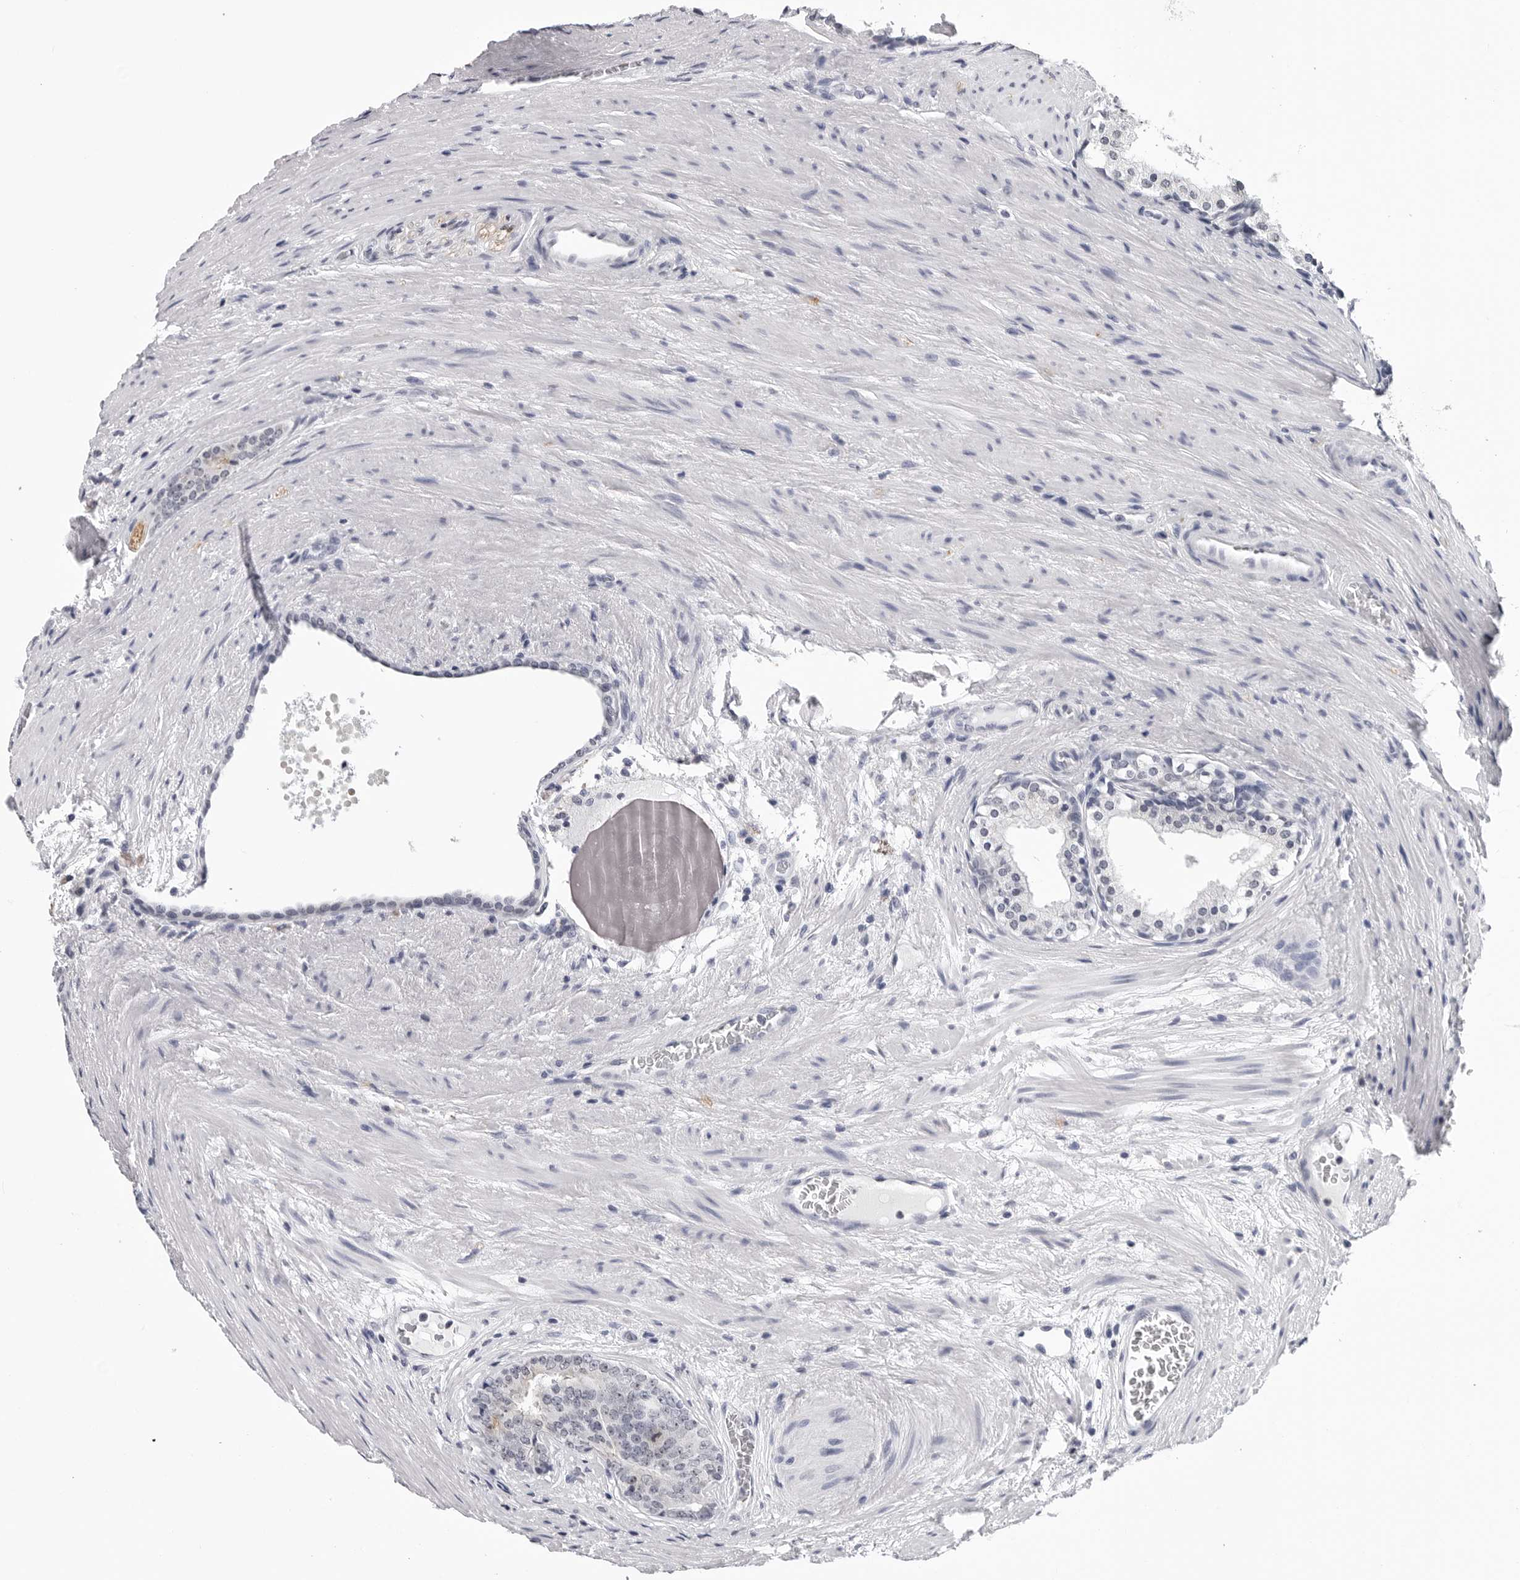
{"staining": {"intensity": "negative", "quantity": "none", "location": "none"}, "tissue": "prostate cancer", "cell_type": "Tumor cells", "image_type": "cancer", "snomed": [{"axis": "morphology", "description": "Adenocarcinoma, High grade"}, {"axis": "topography", "description": "Prostate"}], "caption": "High power microscopy photomicrograph of an immunohistochemistry (IHC) micrograph of prostate cancer, revealing no significant positivity in tumor cells.", "gene": "GNL2", "patient": {"sex": "male", "age": 56}}